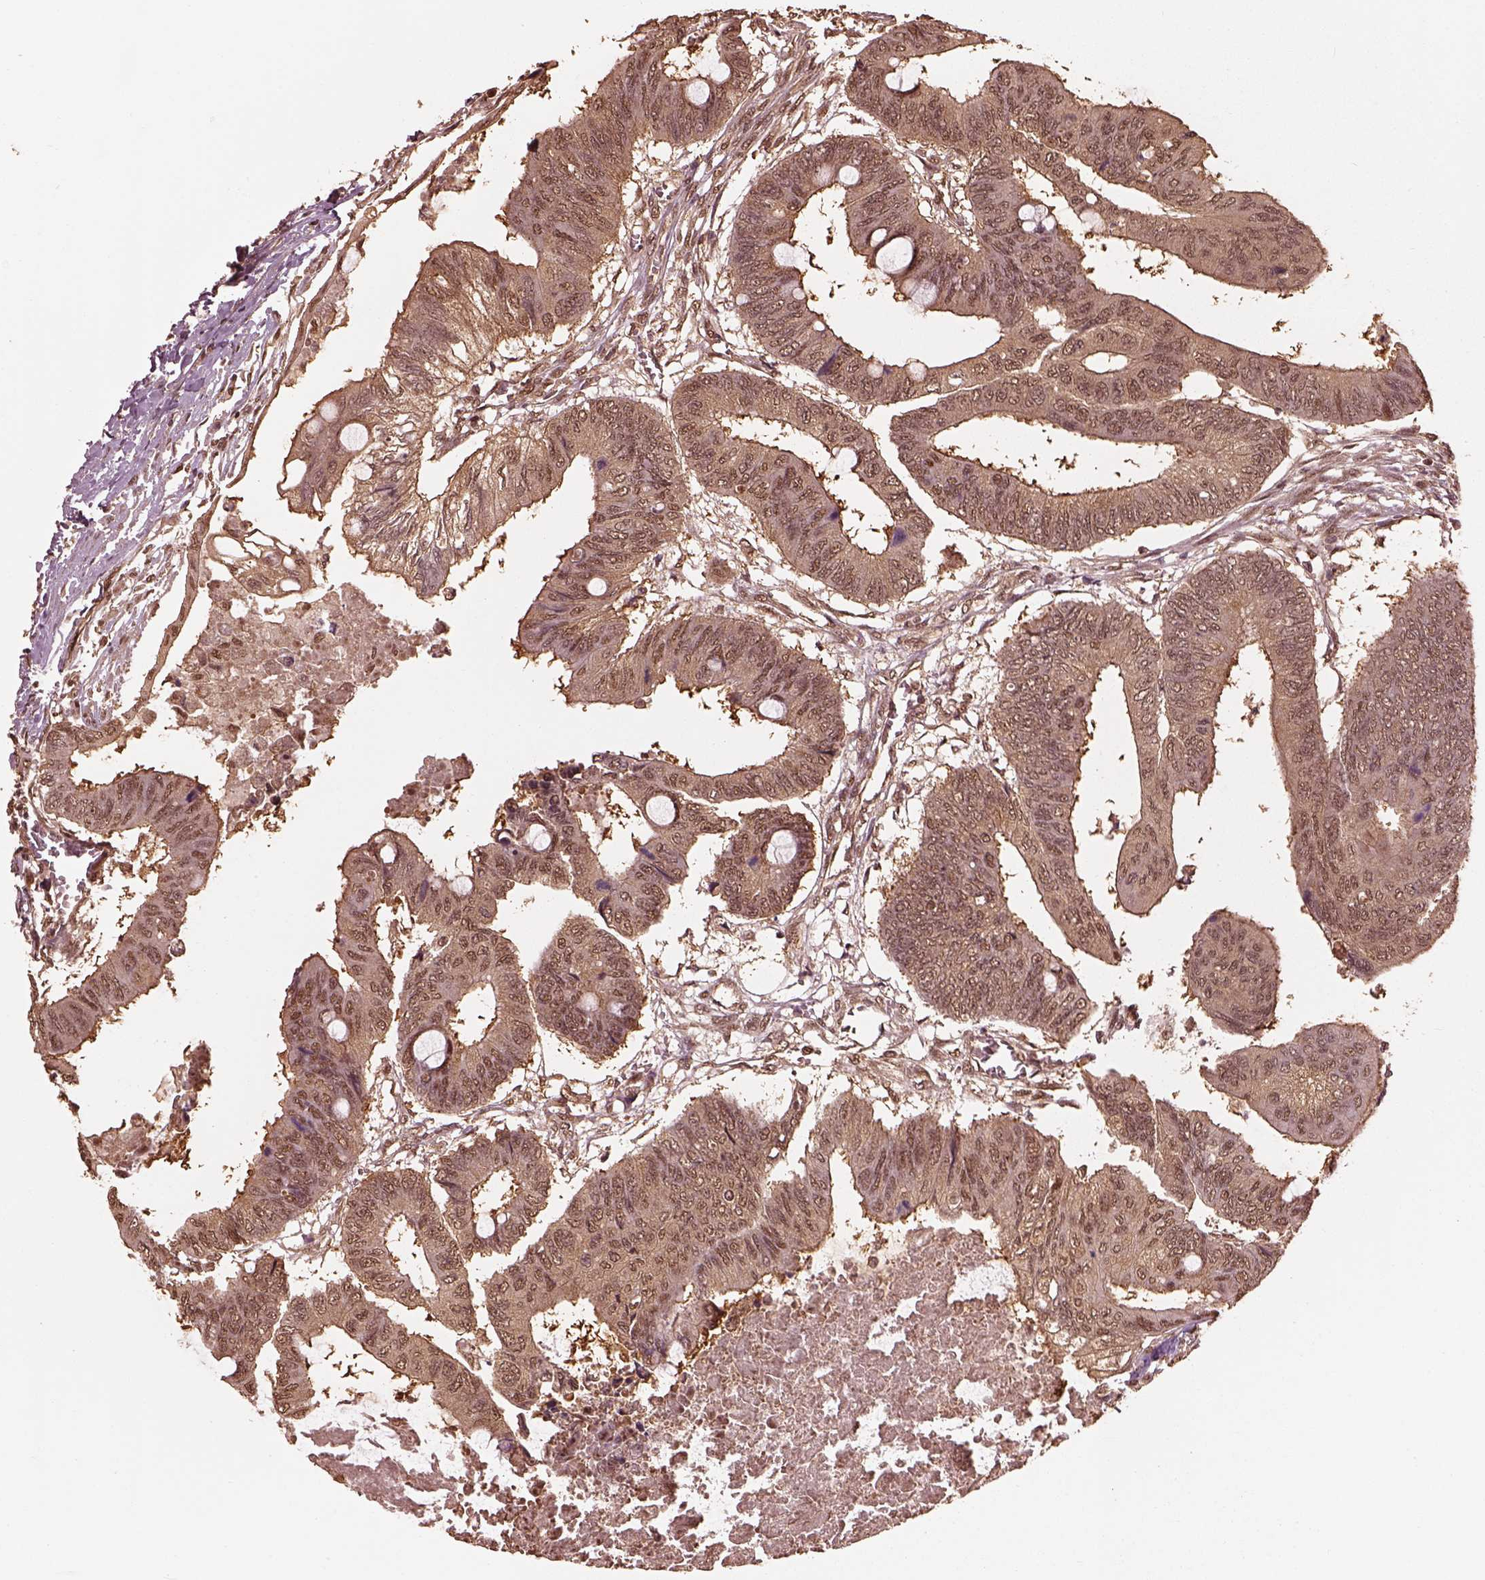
{"staining": {"intensity": "weak", "quantity": ">75%", "location": "cytoplasmic/membranous"}, "tissue": "colorectal cancer", "cell_type": "Tumor cells", "image_type": "cancer", "snomed": [{"axis": "morphology", "description": "Normal tissue, NOS"}, {"axis": "morphology", "description": "Adenocarcinoma, NOS"}, {"axis": "topography", "description": "Rectum"}, {"axis": "topography", "description": "Peripheral nerve tissue"}], "caption": "Colorectal adenocarcinoma stained with a brown dye shows weak cytoplasmic/membranous positive expression in approximately >75% of tumor cells.", "gene": "PSMC5", "patient": {"sex": "male", "age": 92}}